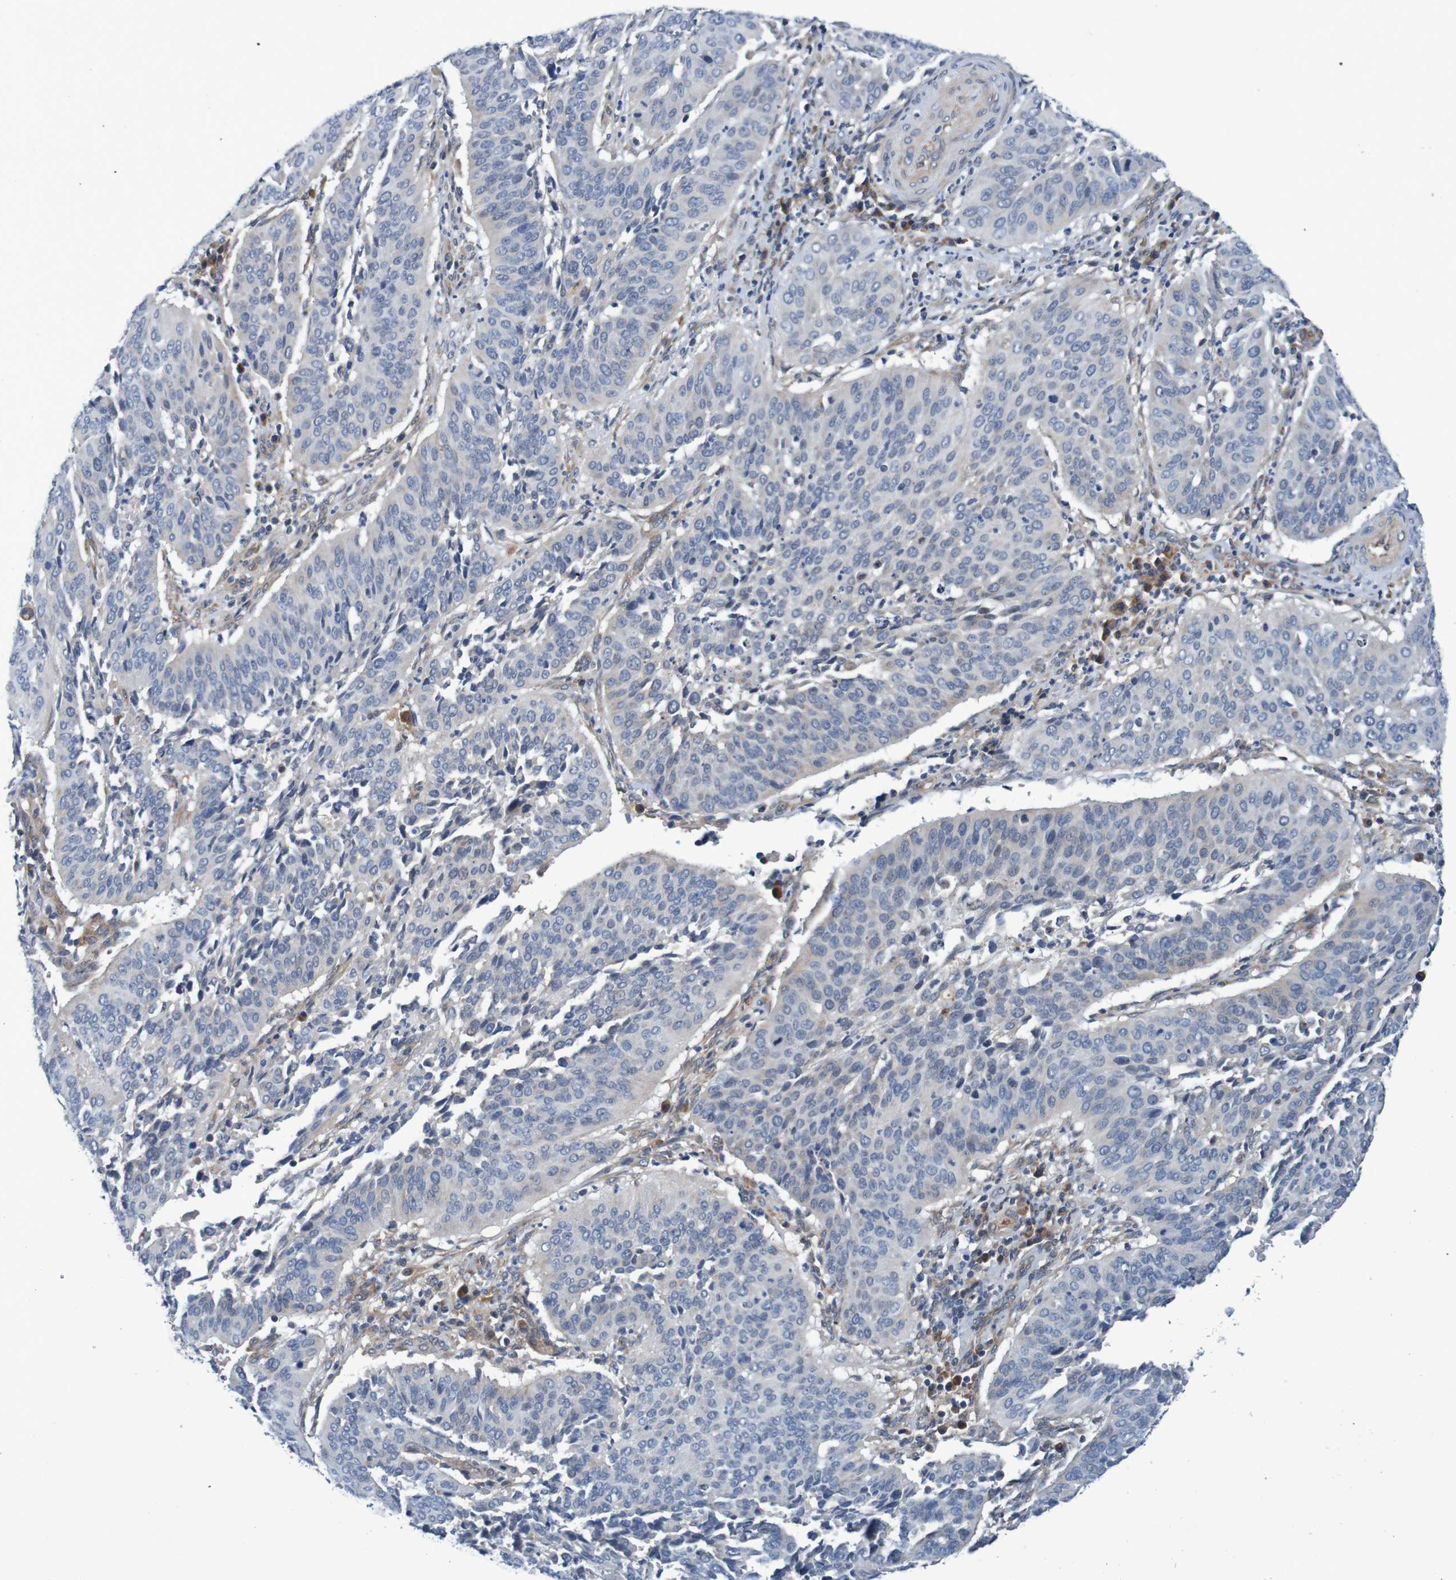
{"staining": {"intensity": "negative", "quantity": "none", "location": "none"}, "tissue": "cervical cancer", "cell_type": "Tumor cells", "image_type": "cancer", "snomed": [{"axis": "morphology", "description": "Normal tissue, NOS"}, {"axis": "morphology", "description": "Squamous cell carcinoma, NOS"}, {"axis": "topography", "description": "Cervix"}], "caption": "Immunohistochemical staining of human cervical squamous cell carcinoma exhibits no significant expression in tumor cells.", "gene": "CPED1", "patient": {"sex": "female", "age": 39}}